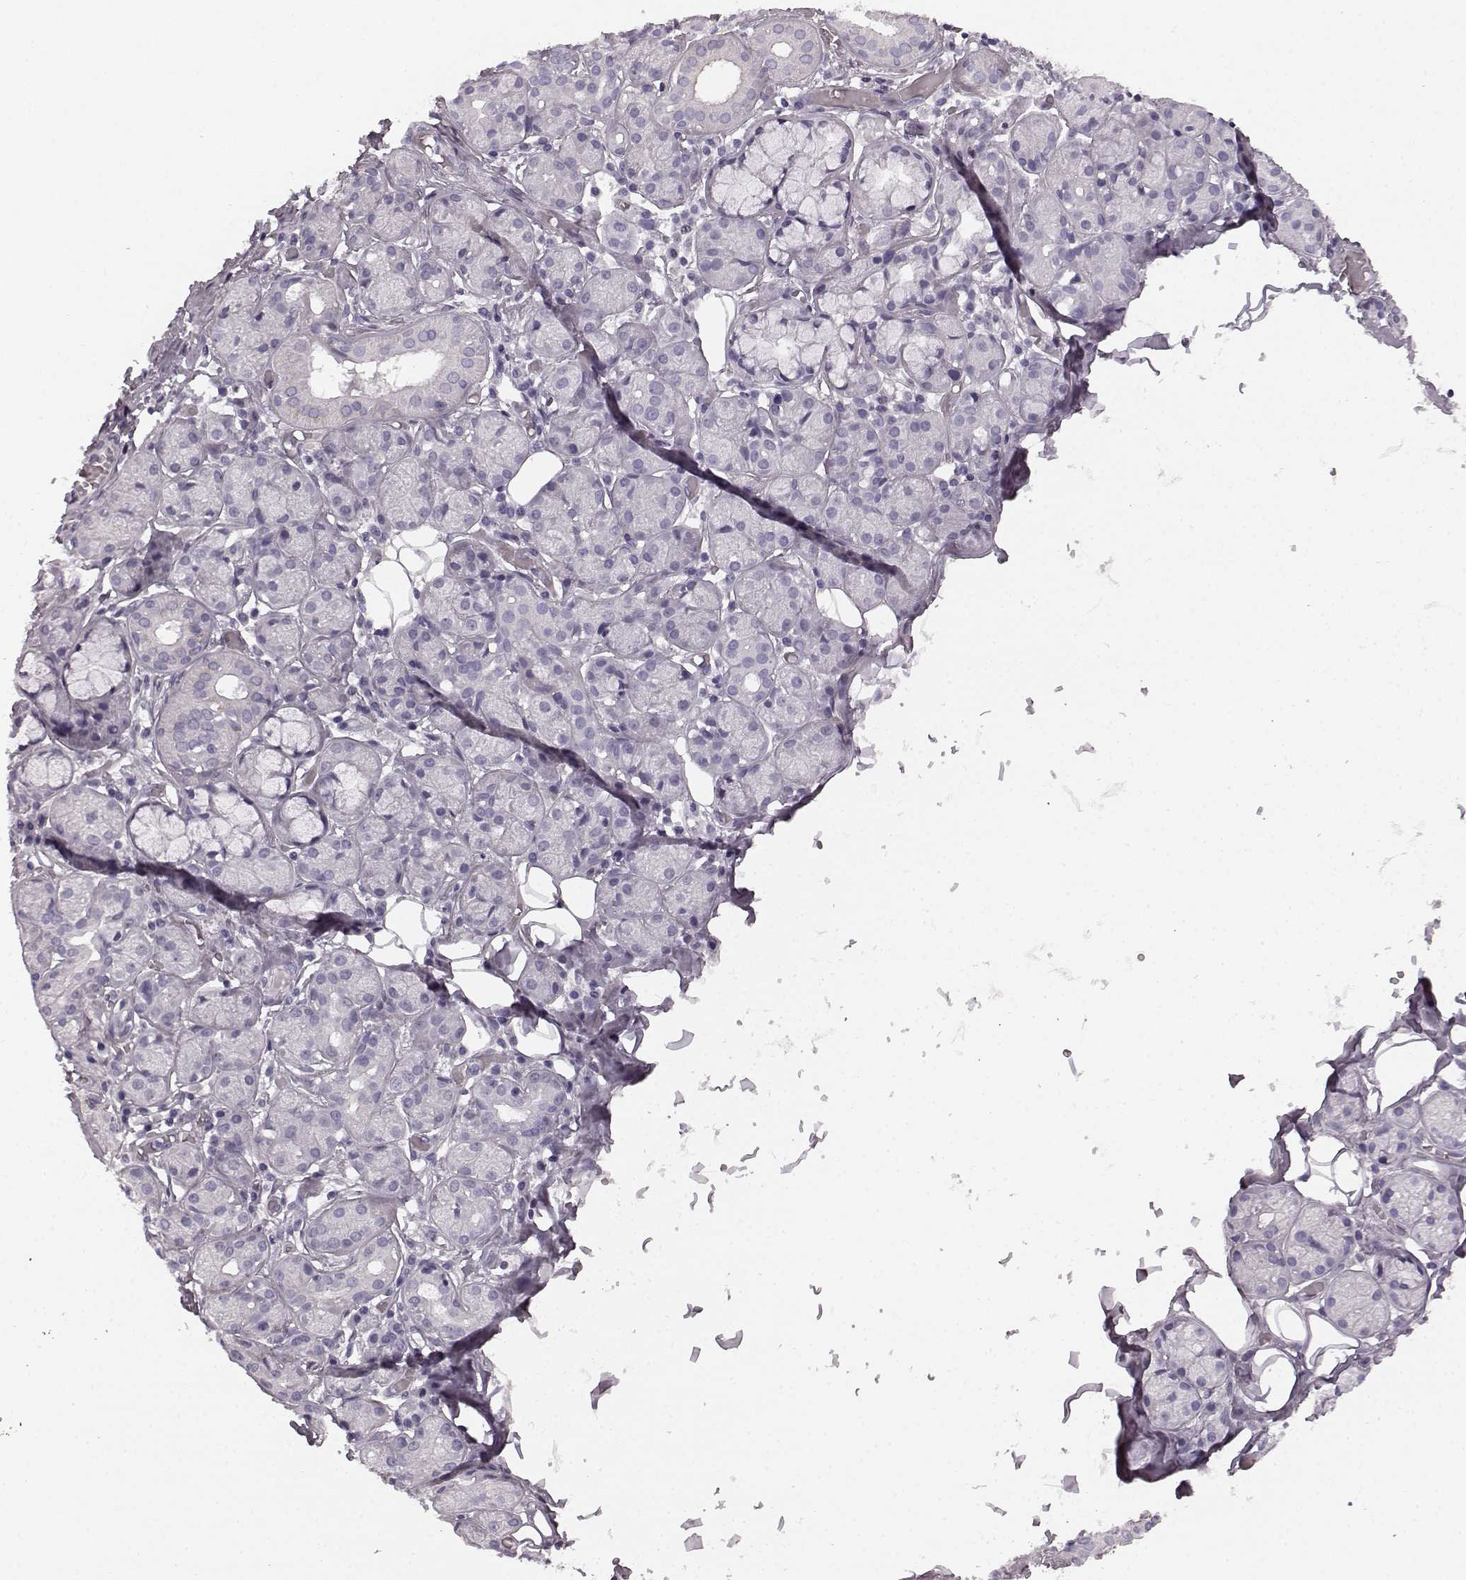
{"staining": {"intensity": "negative", "quantity": "none", "location": "none"}, "tissue": "salivary gland", "cell_type": "Glandular cells", "image_type": "normal", "snomed": [{"axis": "morphology", "description": "Normal tissue, NOS"}, {"axis": "topography", "description": "Salivary gland"}, {"axis": "topography", "description": "Peripheral nerve tissue"}], "caption": "Salivary gland stained for a protein using IHC exhibits no staining glandular cells.", "gene": "TMPRSS15", "patient": {"sex": "male", "age": 71}}